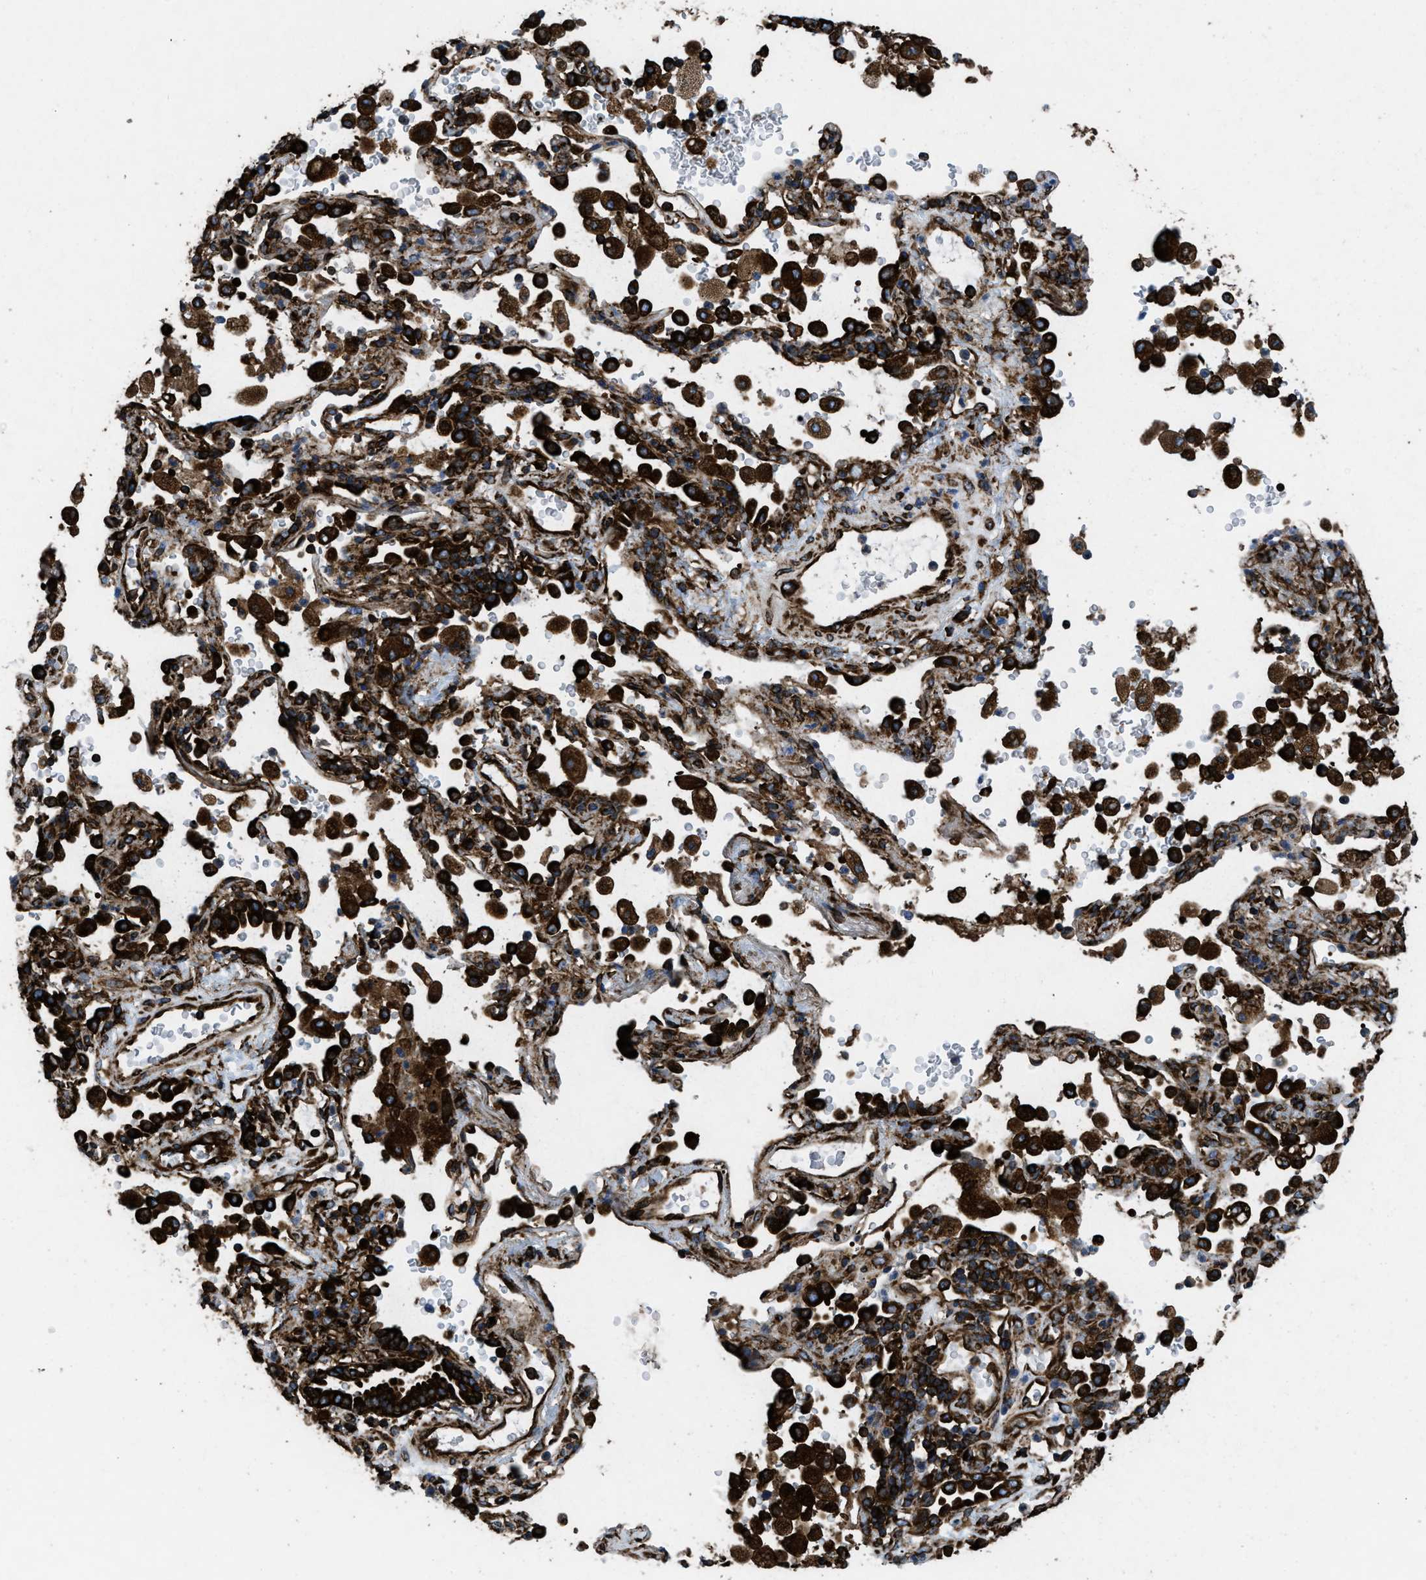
{"staining": {"intensity": "strong", "quantity": ">75%", "location": "cytoplasmic/membranous"}, "tissue": "lung cancer", "cell_type": "Tumor cells", "image_type": "cancer", "snomed": [{"axis": "morphology", "description": "Adenocarcinoma, NOS"}, {"axis": "topography", "description": "Lung"}], "caption": "Brown immunohistochemical staining in lung cancer (adenocarcinoma) exhibits strong cytoplasmic/membranous positivity in approximately >75% of tumor cells.", "gene": "CAPRIN1", "patient": {"sex": "male", "age": 64}}